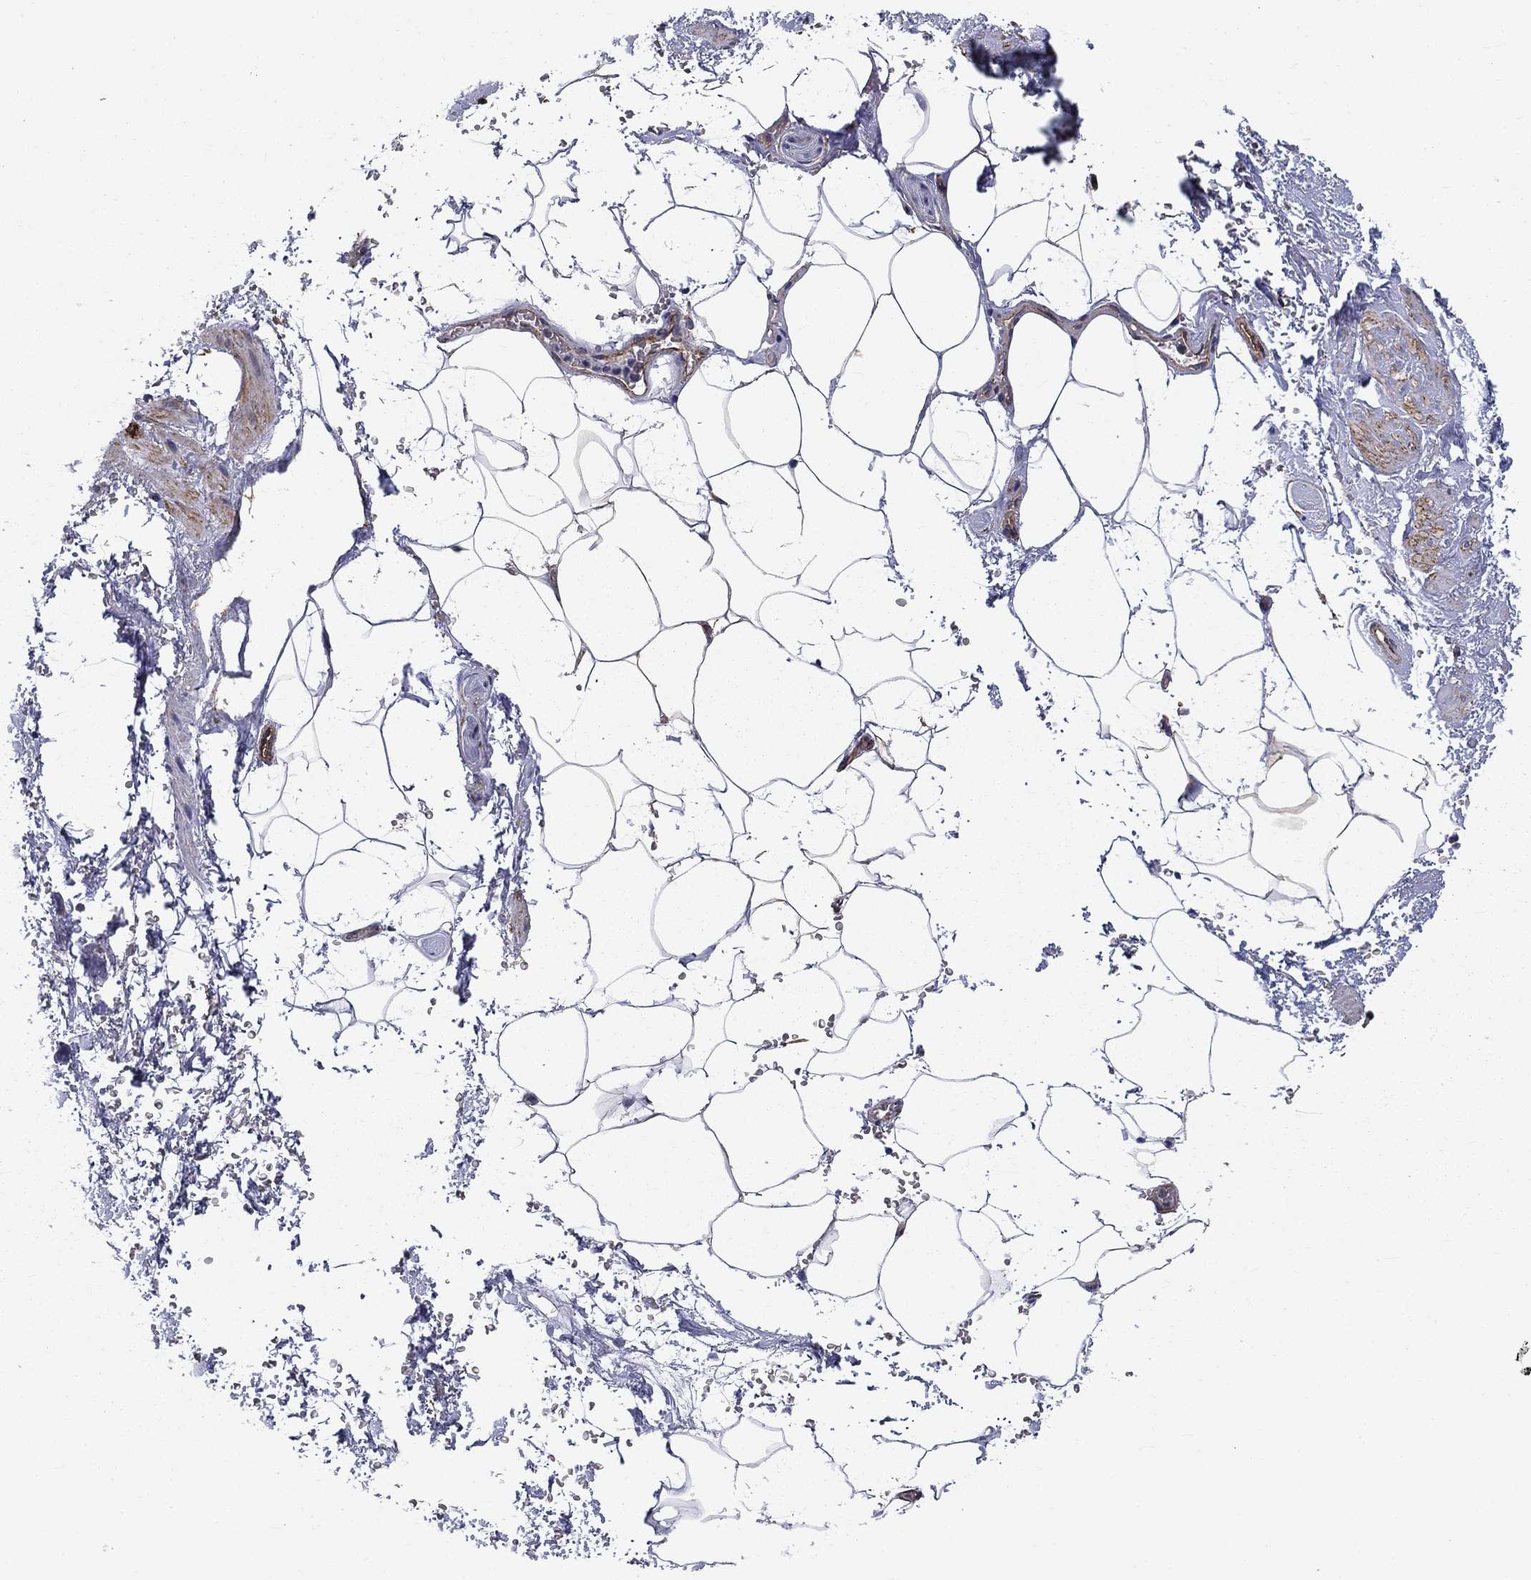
{"staining": {"intensity": "negative", "quantity": "none", "location": "none"}, "tissue": "adipose tissue", "cell_type": "Adipocytes", "image_type": "normal", "snomed": [{"axis": "morphology", "description": "Normal tissue, NOS"}, {"axis": "topography", "description": "Soft tissue"}, {"axis": "topography", "description": "Adipose tissue"}, {"axis": "topography", "description": "Vascular tissue"}, {"axis": "topography", "description": "Peripheral nerve tissue"}], "caption": "IHC of normal adipose tissue exhibits no expression in adipocytes. (Stains: DAB (3,3'-diaminobenzidine) immunohistochemistry with hematoxylin counter stain, Microscopy: brightfield microscopy at high magnification).", "gene": "SYNC", "patient": {"sex": "male", "age": 68}}